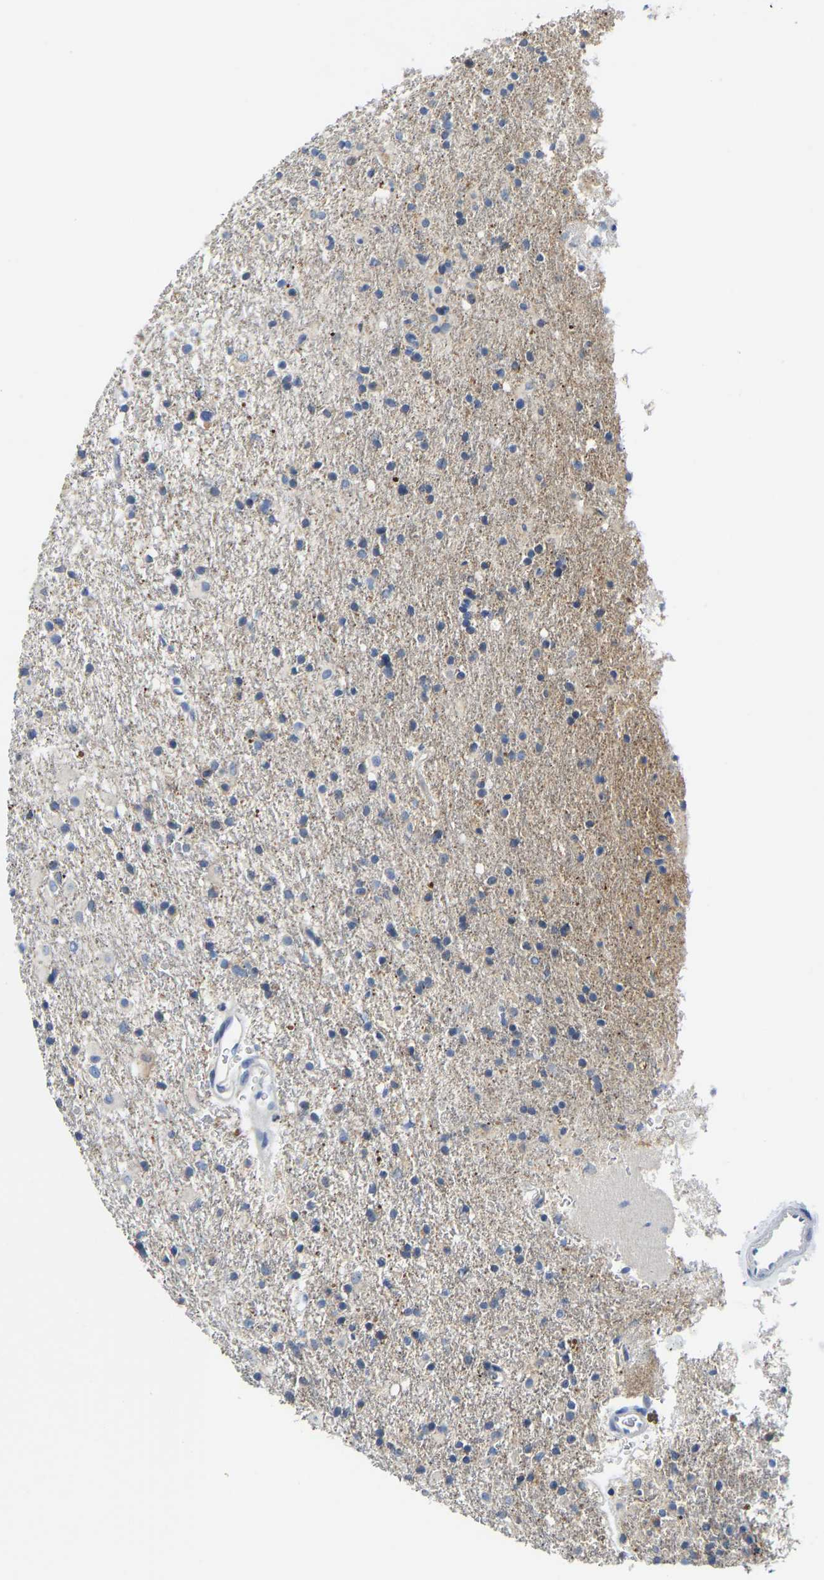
{"staining": {"intensity": "weak", "quantity": "<25%", "location": "cytoplasmic/membranous"}, "tissue": "glioma", "cell_type": "Tumor cells", "image_type": "cancer", "snomed": [{"axis": "morphology", "description": "Glioma, malignant, Low grade"}, {"axis": "topography", "description": "Brain"}], "caption": "Photomicrograph shows no significant protein expression in tumor cells of glioma.", "gene": "ATP6V1E1", "patient": {"sex": "male", "age": 65}}